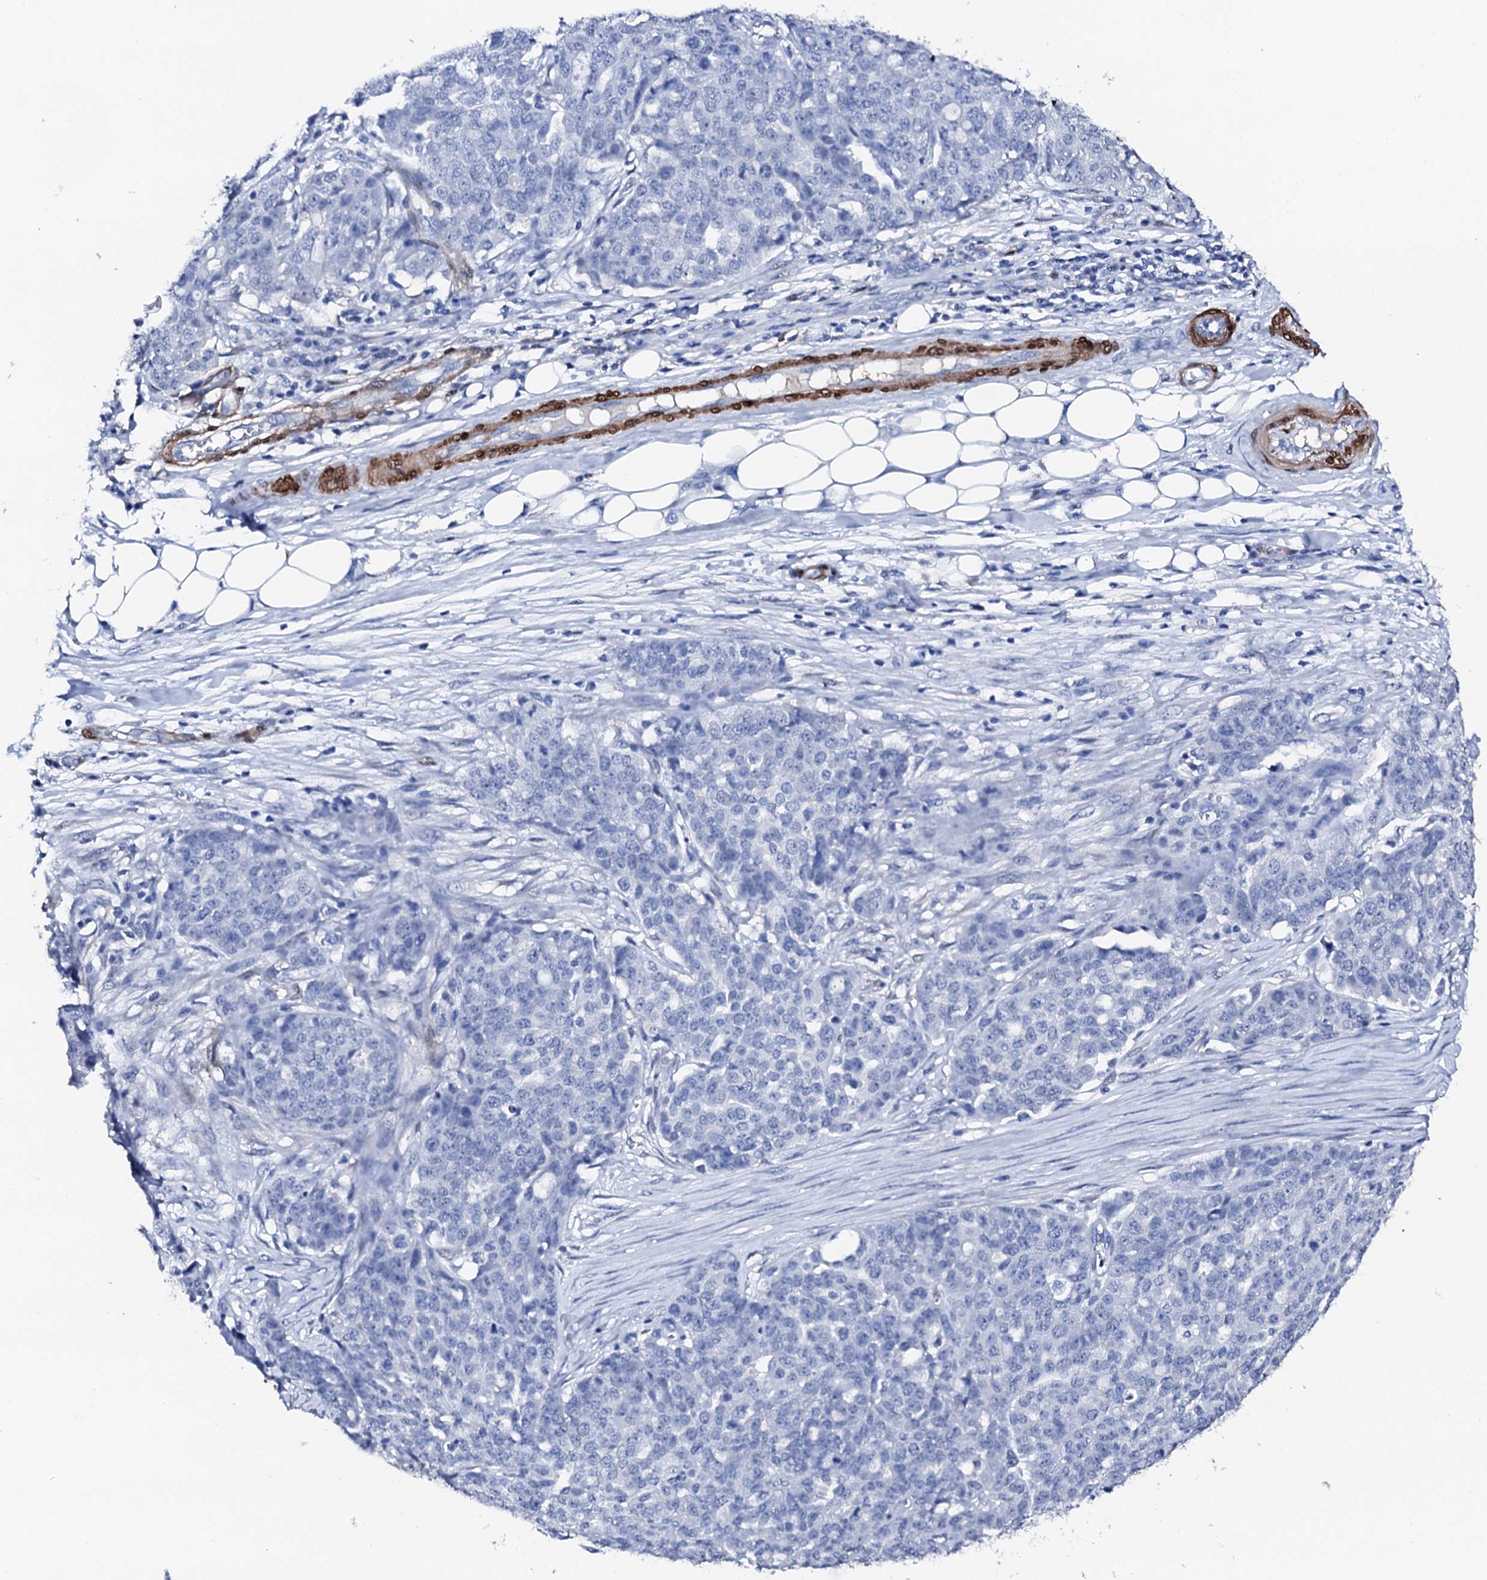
{"staining": {"intensity": "negative", "quantity": "none", "location": "none"}, "tissue": "ovarian cancer", "cell_type": "Tumor cells", "image_type": "cancer", "snomed": [{"axis": "morphology", "description": "Cystadenocarcinoma, serous, NOS"}, {"axis": "topography", "description": "Soft tissue"}, {"axis": "topography", "description": "Ovary"}], "caption": "IHC micrograph of human ovarian cancer (serous cystadenocarcinoma) stained for a protein (brown), which exhibits no expression in tumor cells. Nuclei are stained in blue.", "gene": "NRIP2", "patient": {"sex": "female", "age": 57}}